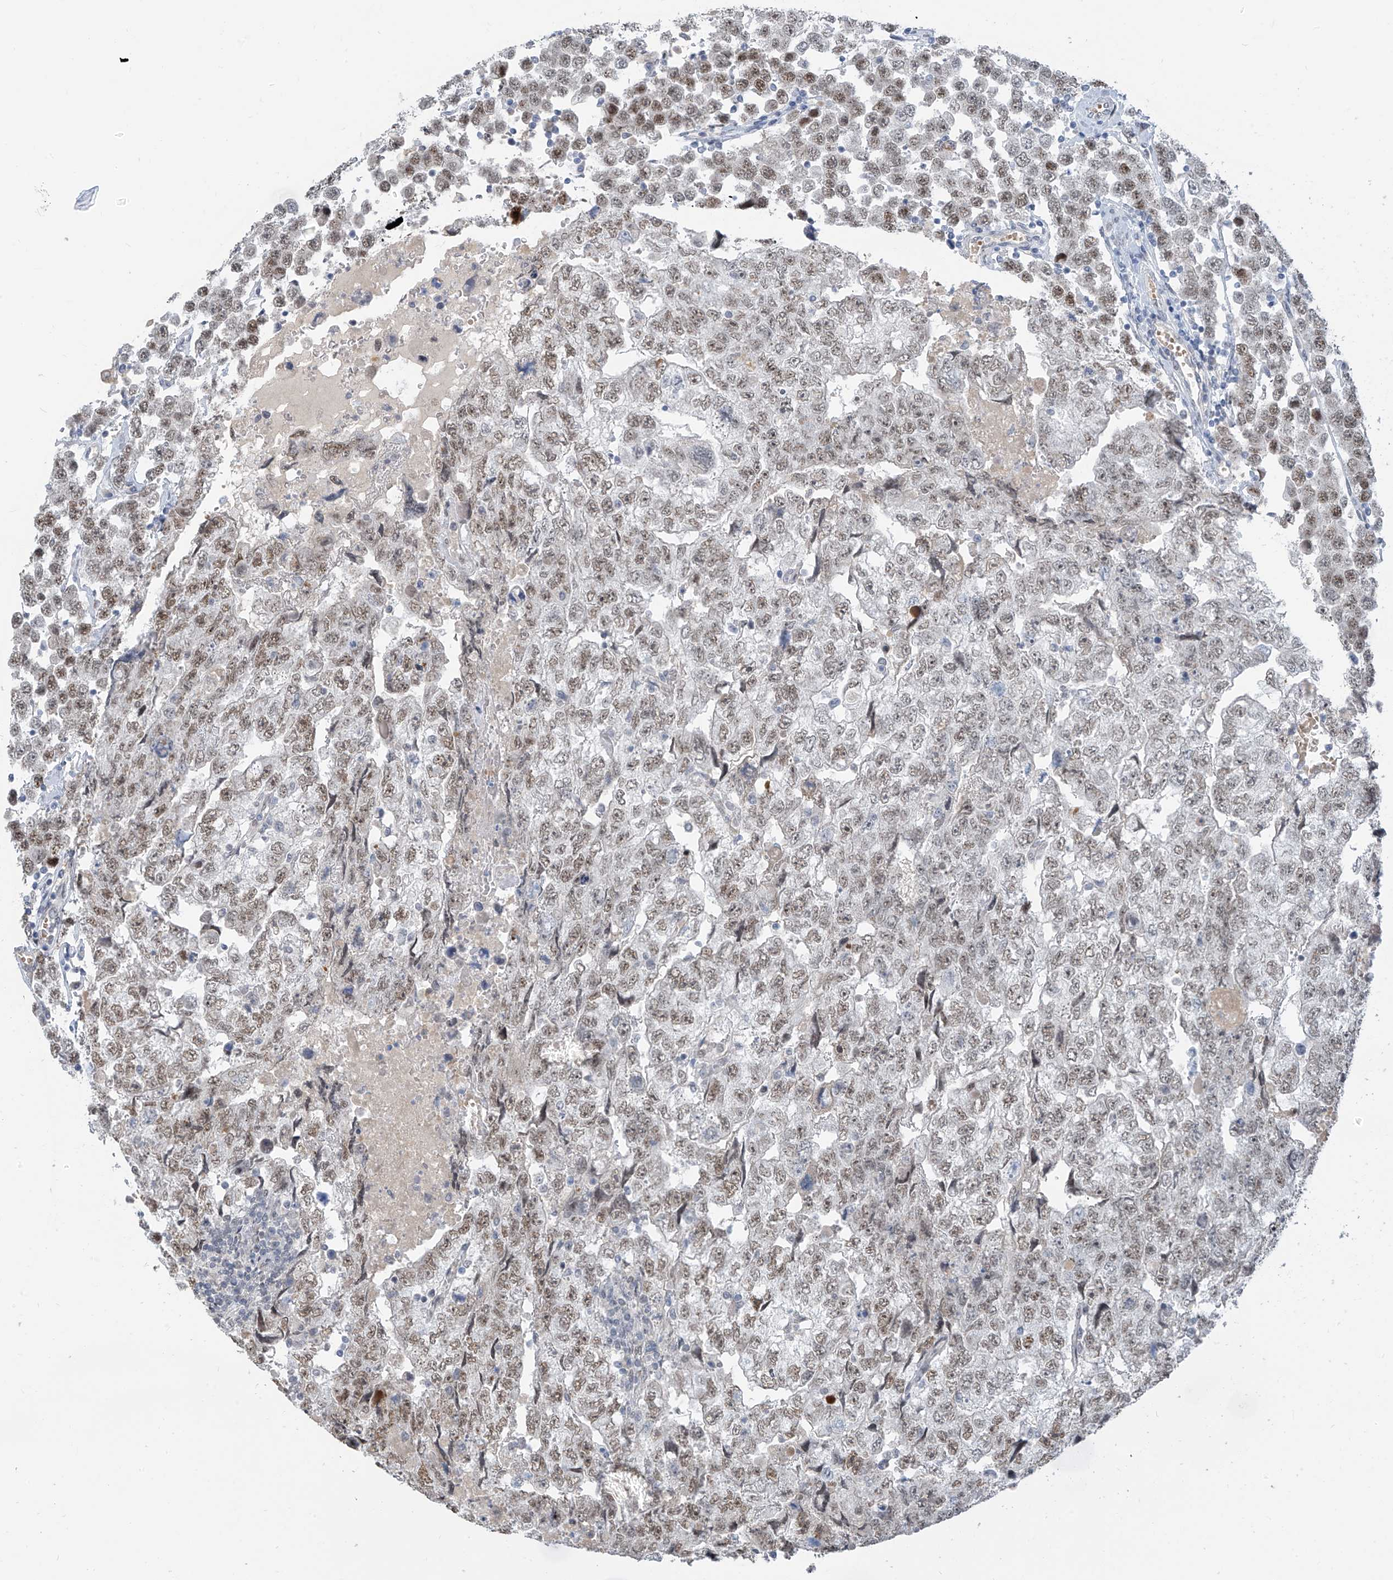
{"staining": {"intensity": "moderate", "quantity": ">75%", "location": "nuclear"}, "tissue": "testis cancer", "cell_type": "Tumor cells", "image_type": "cancer", "snomed": [{"axis": "morphology", "description": "Carcinoma, Embryonal, NOS"}, {"axis": "topography", "description": "Testis"}], "caption": "IHC histopathology image of testis cancer (embryonal carcinoma) stained for a protein (brown), which demonstrates medium levels of moderate nuclear expression in about >75% of tumor cells.", "gene": "MCM9", "patient": {"sex": "male", "age": 36}}